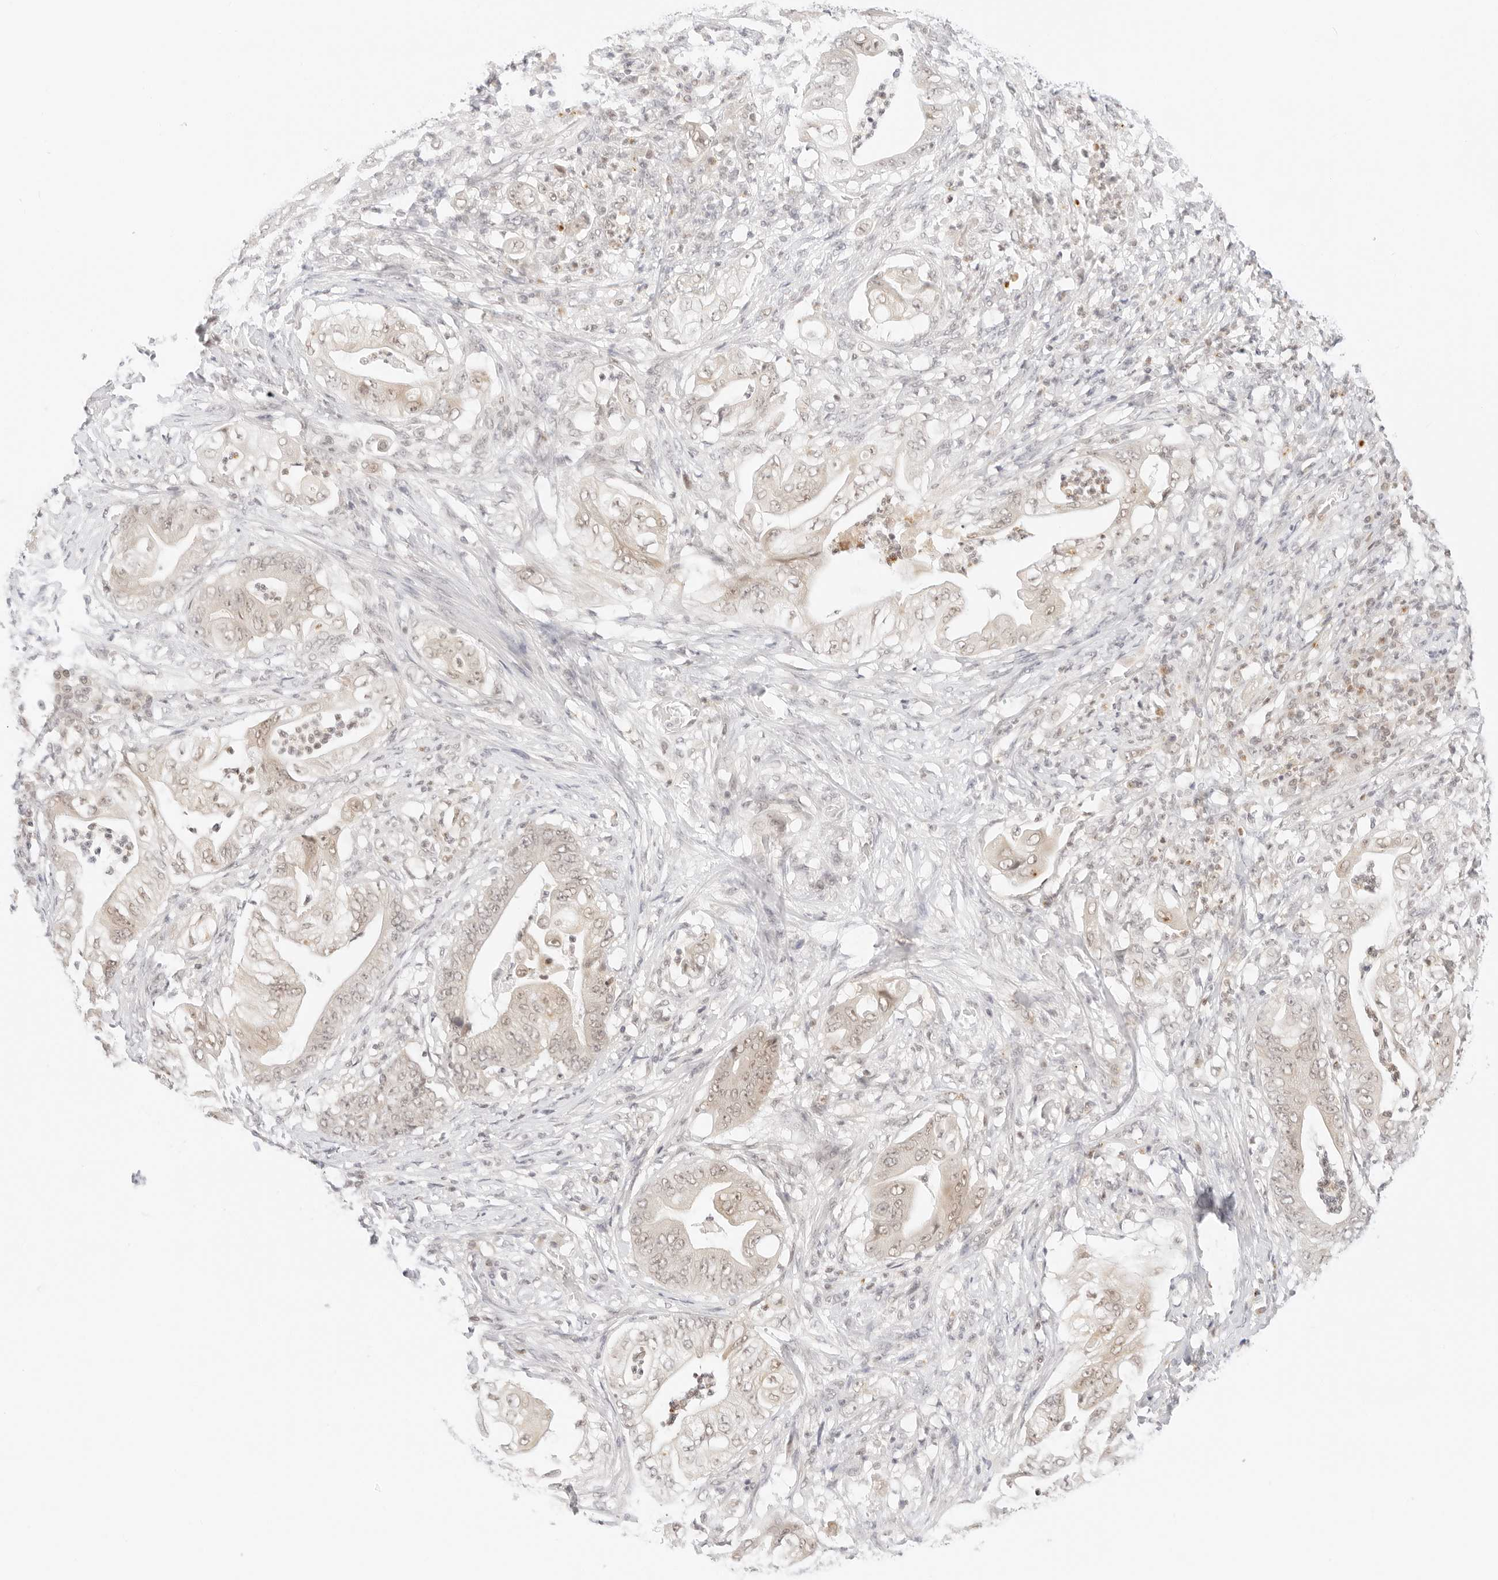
{"staining": {"intensity": "weak", "quantity": "25%-75%", "location": "cytoplasmic/membranous,nuclear"}, "tissue": "stomach cancer", "cell_type": "Tumor cells", "image_type": "cancer", "snomed": [{"axis": "morphology", "description": "Adenocarcinoma, NOS"}, {"axis": "topography", "description": "Stomach"}], "caption": "Immunohistochemical staining of human stomach cancer exhibits low levels of weak cytoplasmic/membranous and nuclear protein expression in about 25%-75% of tumor cells.", "gene": "POLR3C", "patient": {"sex": "female", "age": 73}}